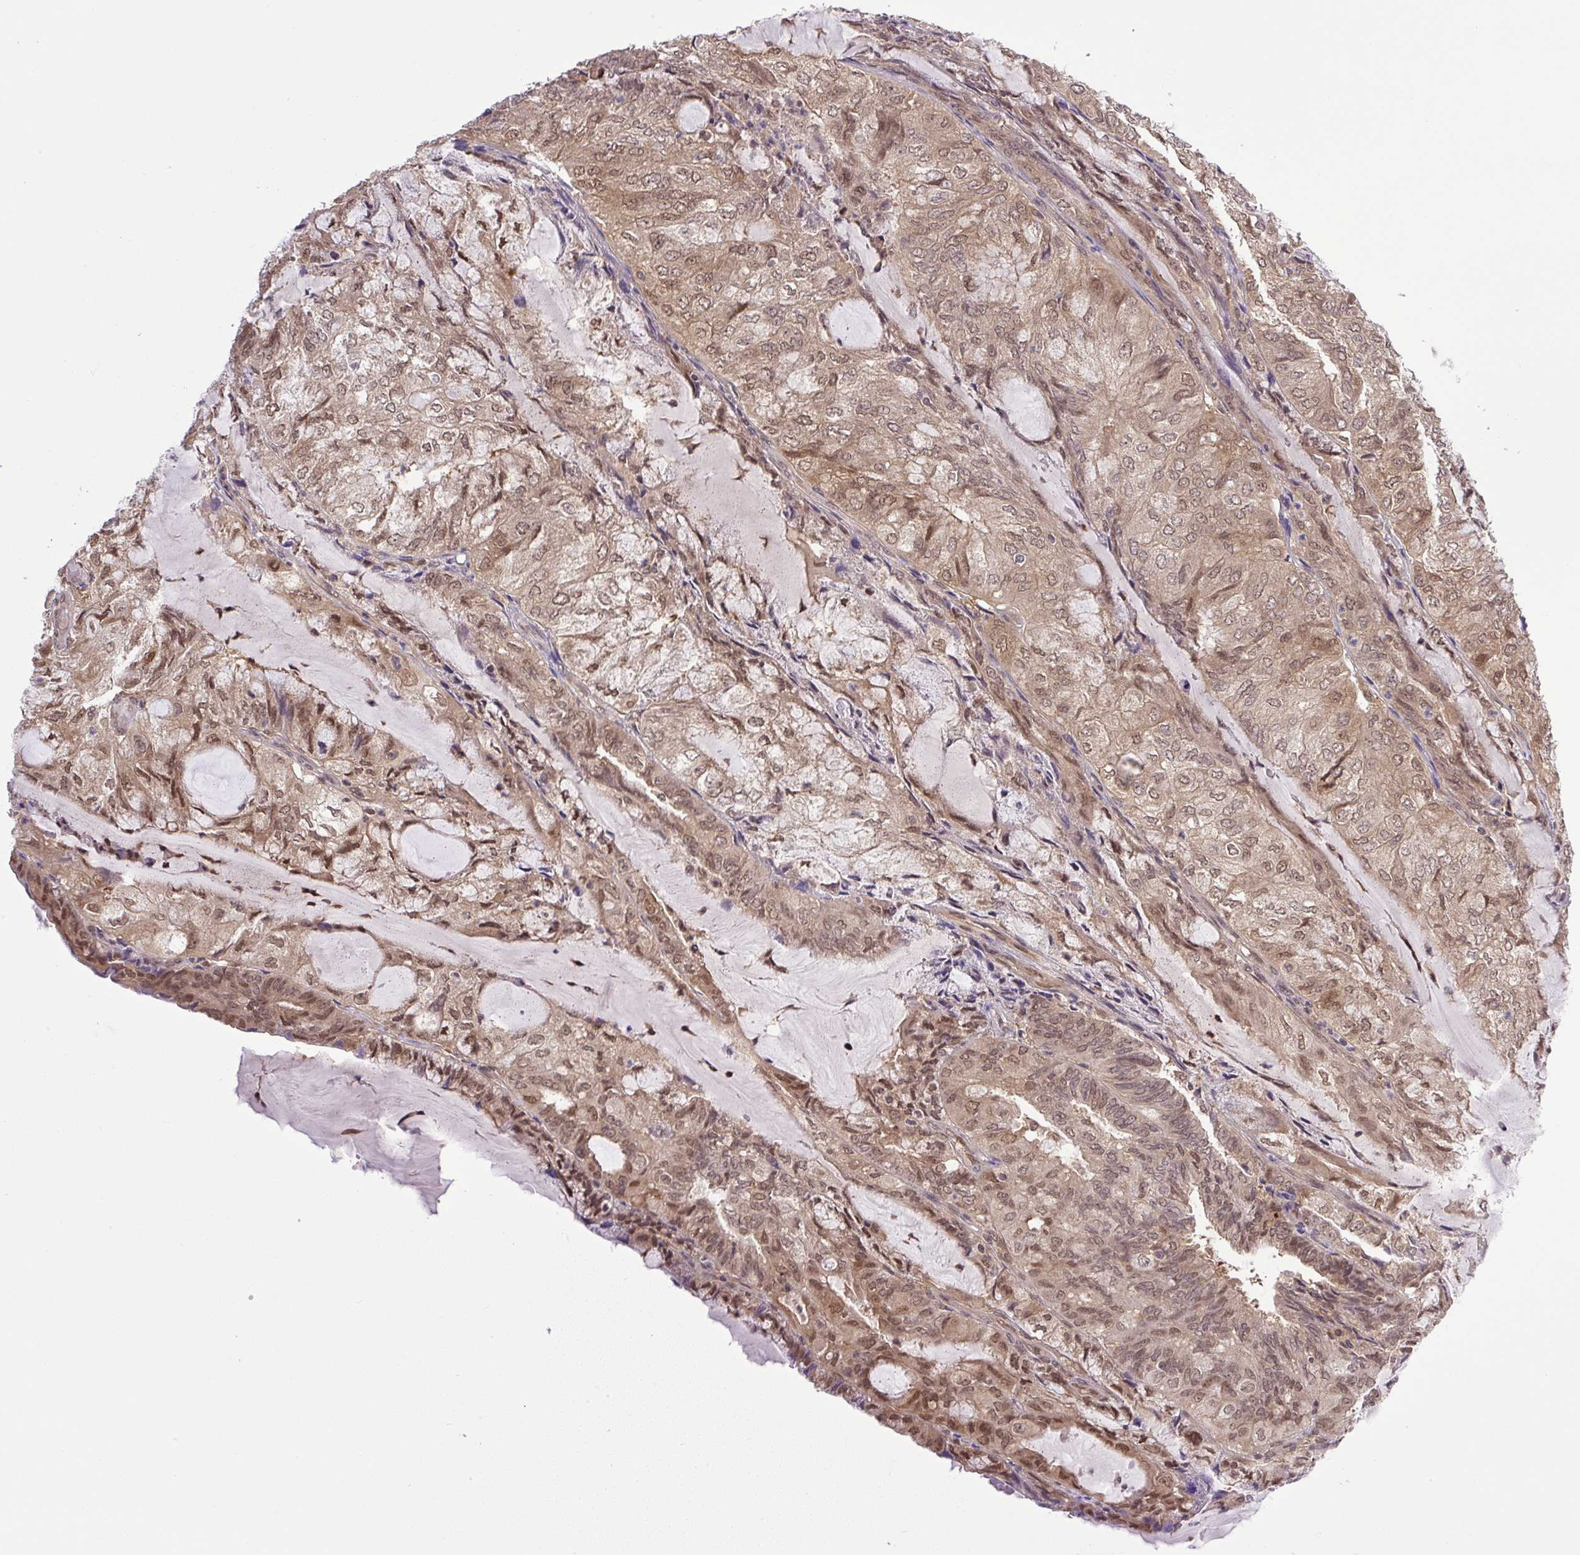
{"staining": {"intensity": "moderate", "quantity": ">75%", "location": "cytoplasmic/membranous,nuclear"}, "tissue": "endometrial cancer", "cell_type": "Tumor cells", "image_type": "cancer", "snomed": [{"axis": "morphology", "description": "Adenocarcinoma, NOS"}, {"axis": "topography", "description": "Endometrium"}], "caption": "Immunohistochemical staining of endometrial cancer (adenocarcinoma) demonstrates medium levels of moderate cytoplasmic/membranous and nuclear expression in approximately >75% of tumor cells.", "gene": "SGTA", "patient": {"sex": "female", "age": 81}}